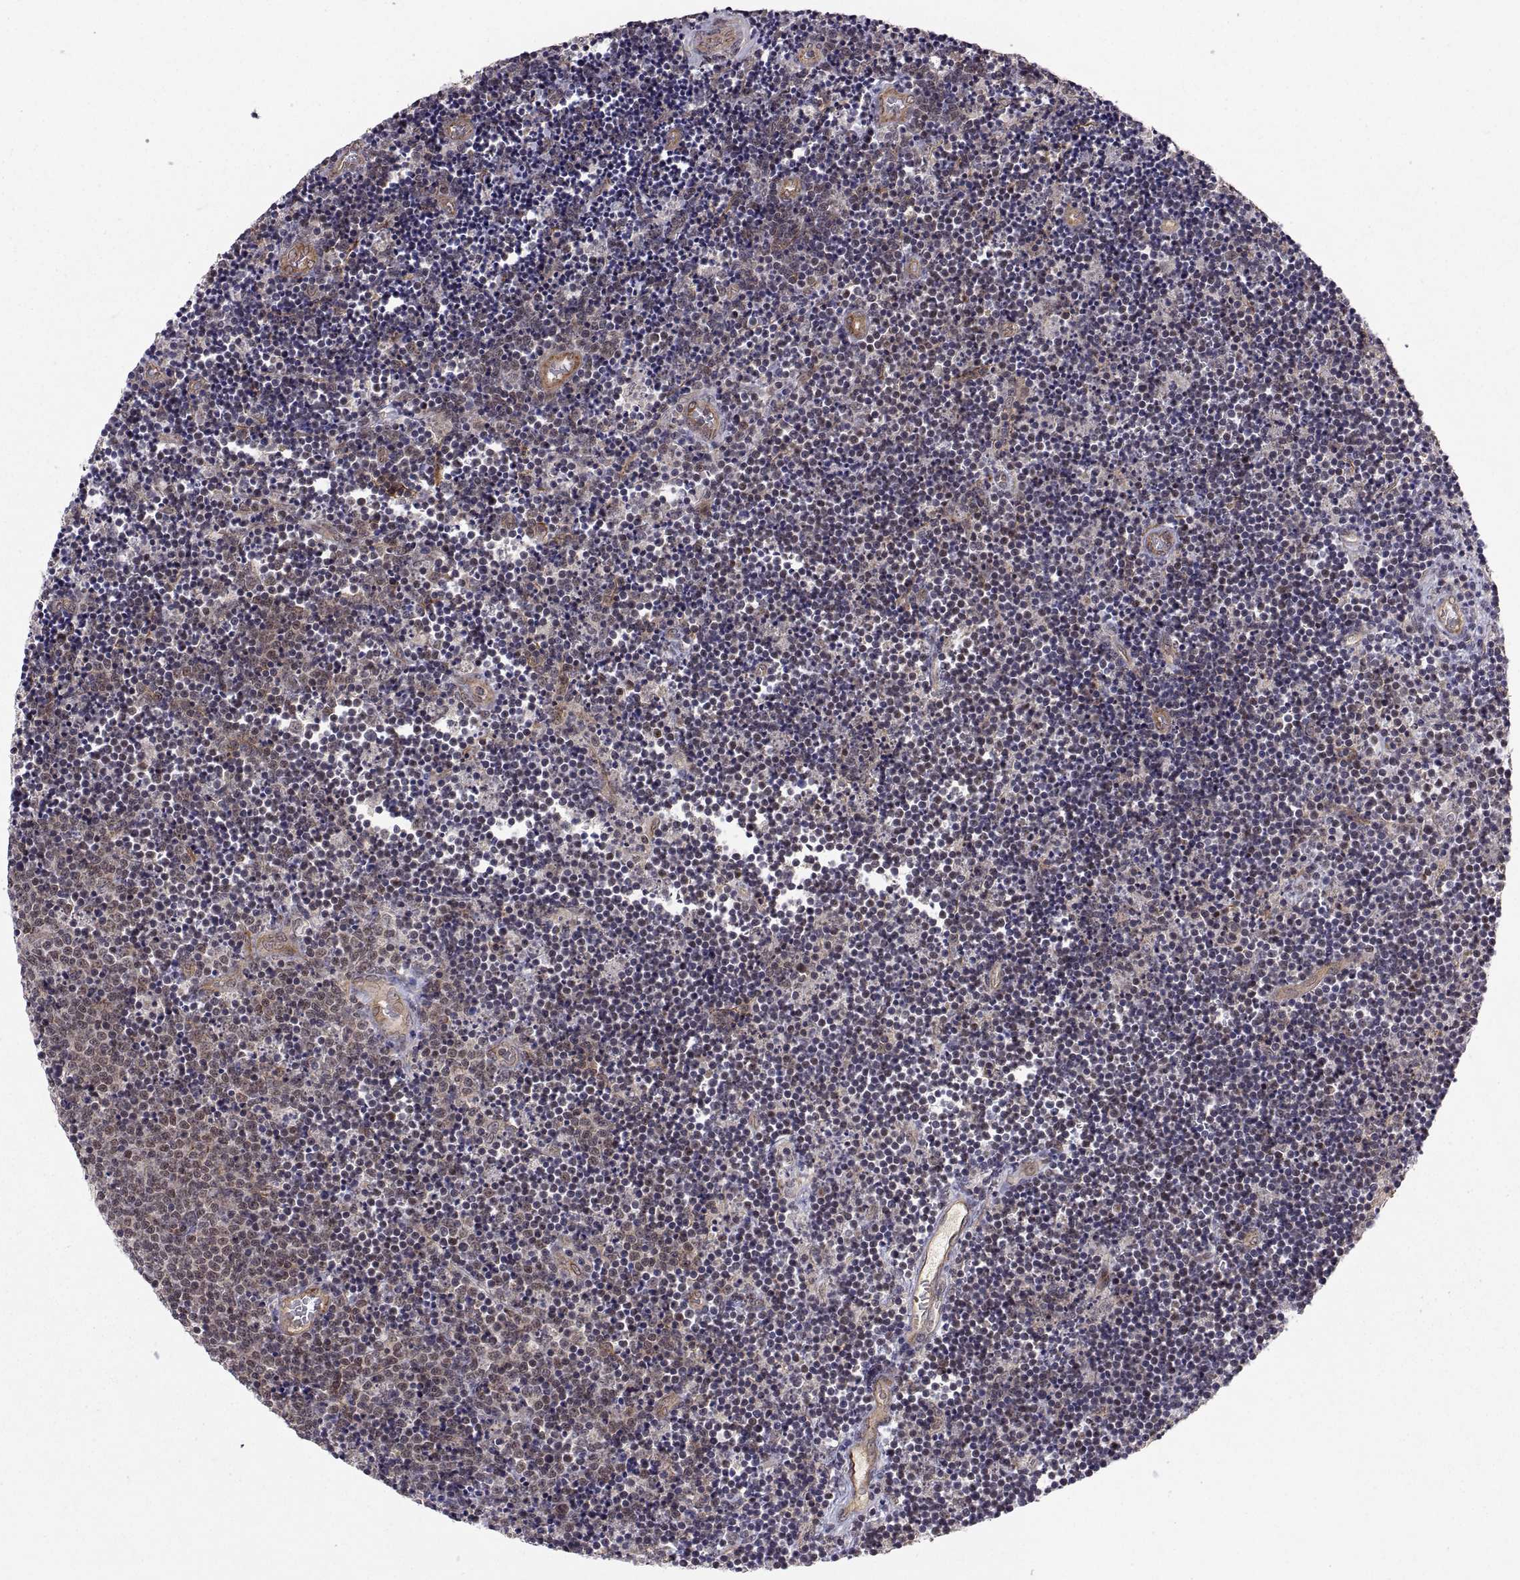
{"staining": {"intensity": "weak", "quantity": ">75%", "location": "cytoplasmic/membranous"}, "tissue": "lymphoma", "cell_type": "Tumor cells", "image_type": "cancer", "snomed": [{"axis": "morphology", "description": "Malignant lymphoma, non-Hodgkin's type, Low grade"}, {"axis": "topography", "description": "Brain"}], "caption": "Brown immunohistochemical staining in human lymphoma reveals weak cytoplasmic/membranous expression in about >75% of tumor cells. The protein is shown in brown color, while the nuclei are stained blue.", "gene": "ABL2", "patient": {"sex": "female", "age": 66}}